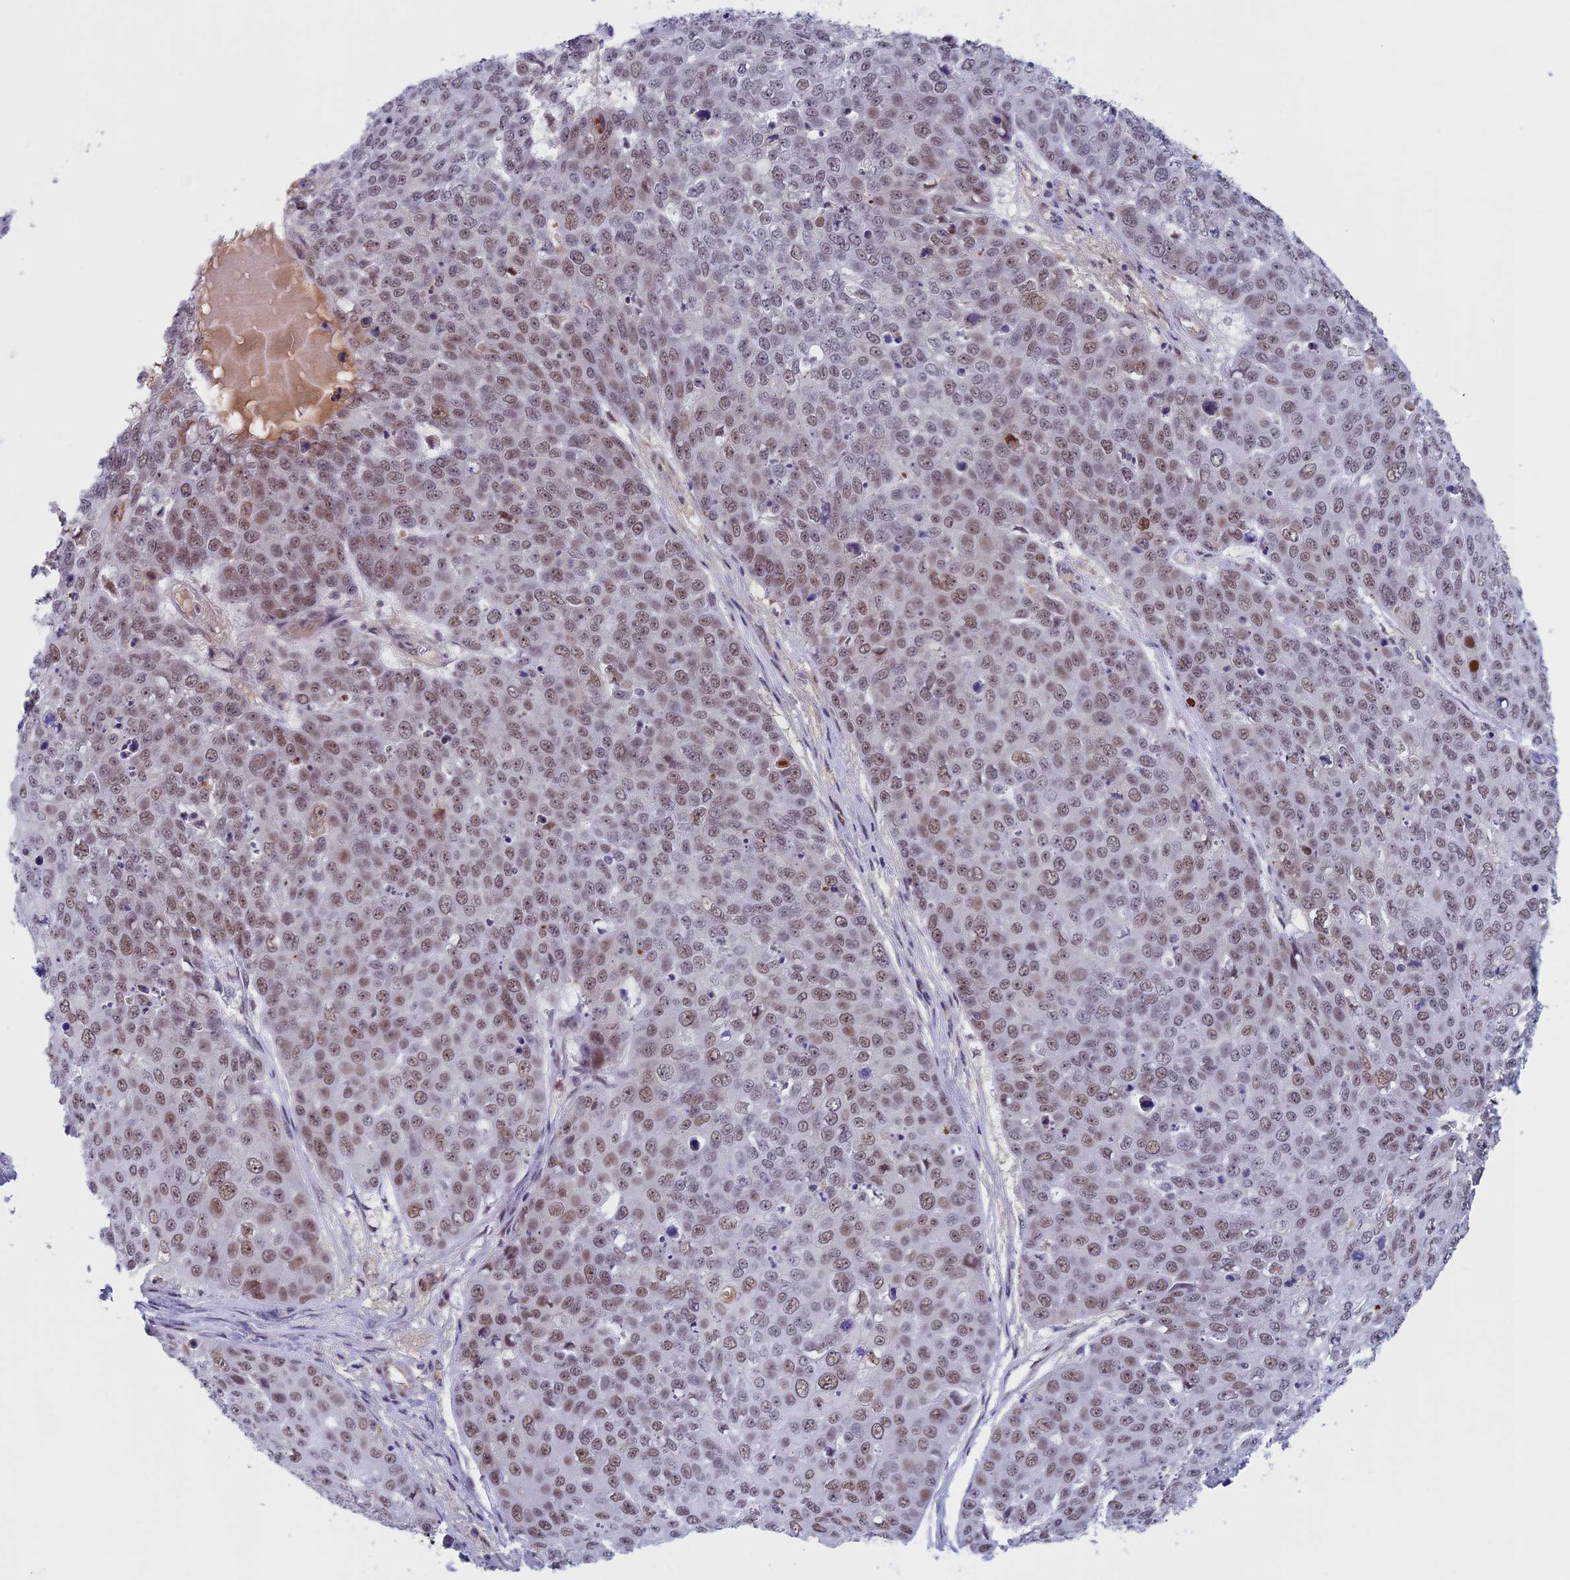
{"staining": {"intensity": "moderate", "quantity": "25%-75%", "location": "nuclear"}, "tissue": "skin cancer", "cell_type": "Tumor cells", "image_type": "cancer", "snomed": [{"axis": "morphology", "description": "Squamous cell carcinoma, NOS"}, {"axis": "topography", "description": "Skin"}], "caption": "An immunohistochemistry (IHC) micrograph of tumor tissue is shown. Protein staining in brown labels moderate nuclear positivity in skin cancer (squamous cell carcinoma) within tumor cells. (Stains: DAB in brown, nuclei in blue, Microscopy: brightfield microscopy at high magnification).", "gene": "ASH2L", "patient": {"sex": "male", "age": 71}}